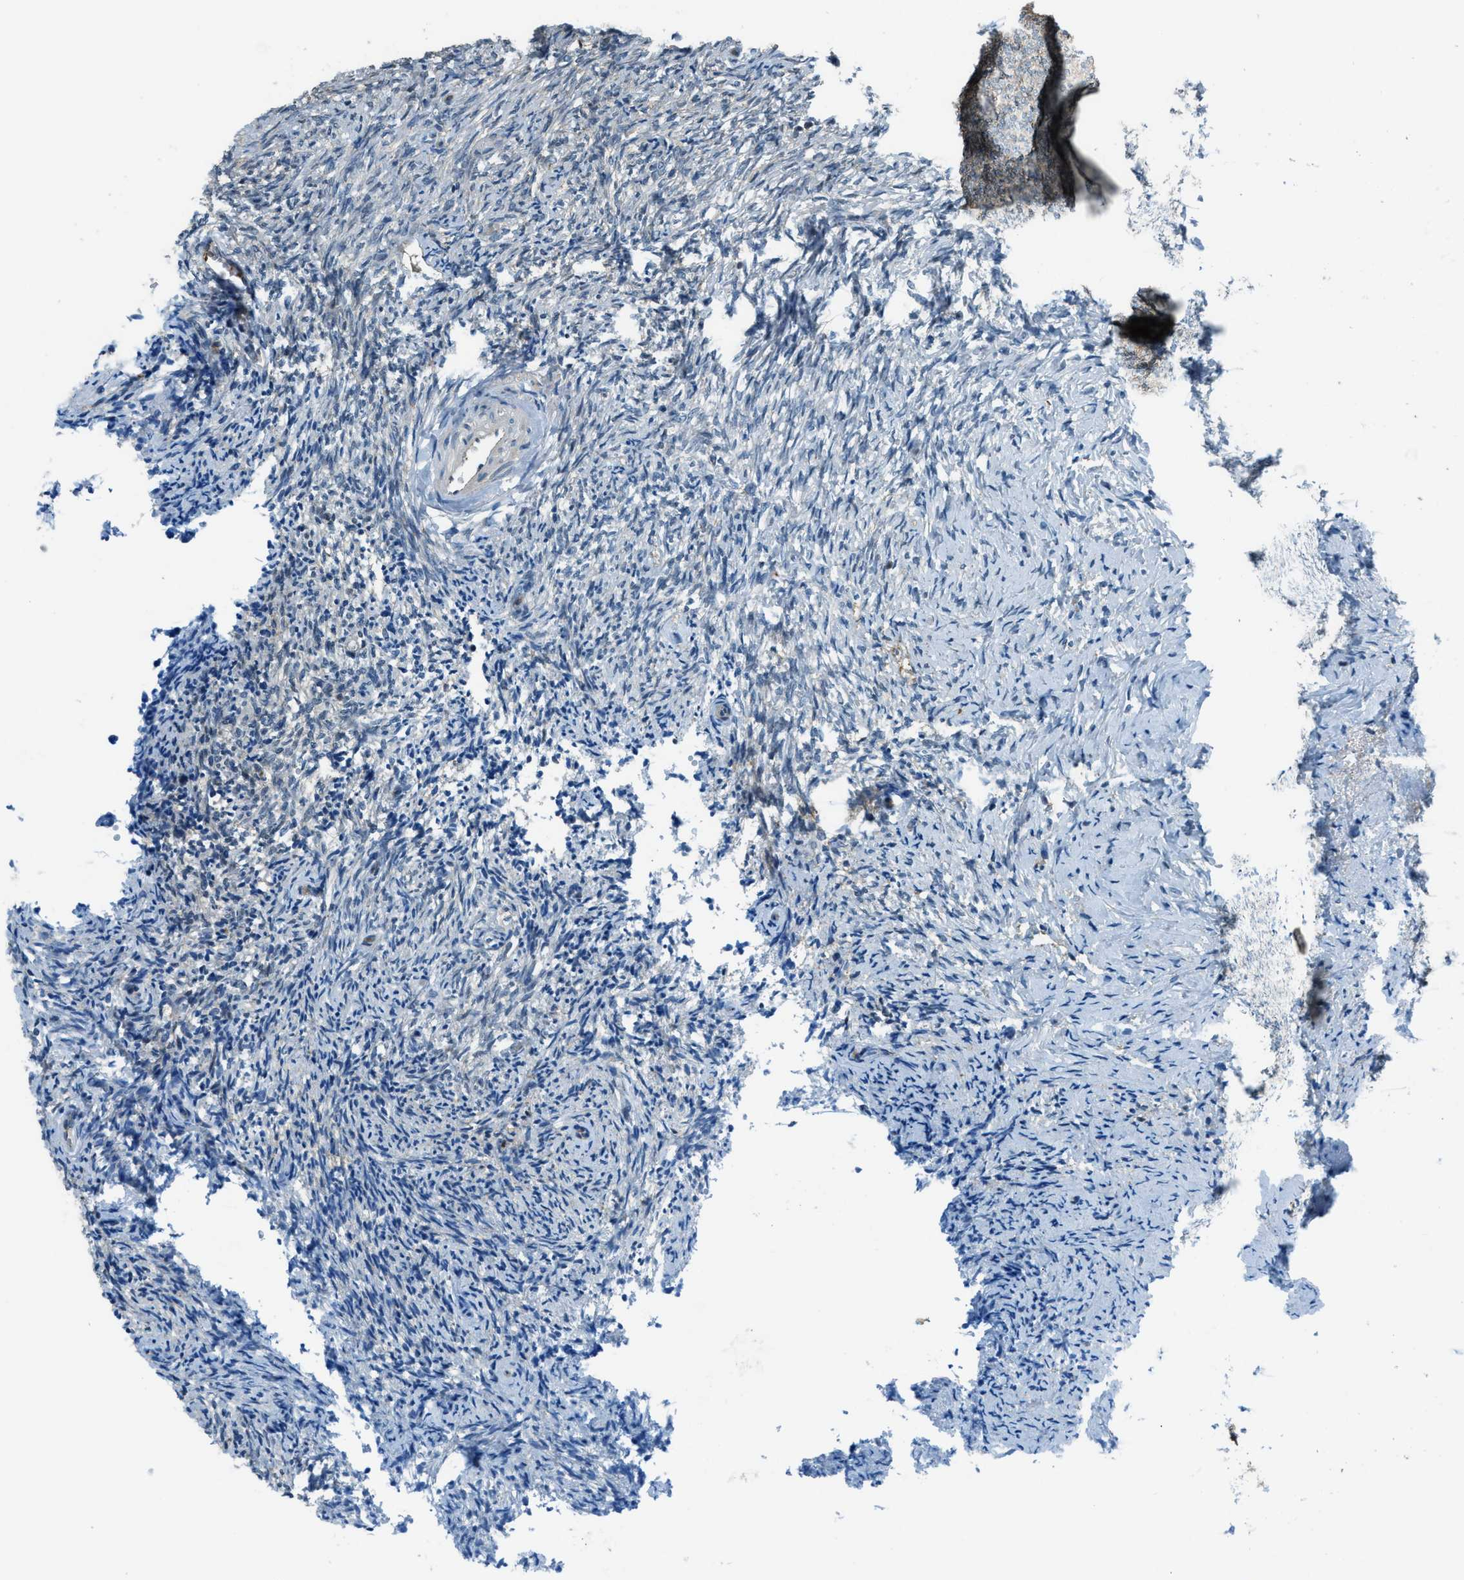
{"staining": {"intensity": "negative", "quantity": "none", "location": "none"}, "tissue": "ovary", "cell_type": "Ovarian stroma cells", "image_type": "normal", "snomed": [{"axis": "morphology", "description": "Normal tissue, NOS"}, {"axis": "topography", "description": "Ovary"}], "caption": "DAB immunohistochemical staining of unremarkable human ovary shows no significant expression in ovarian stroma cells.", "gene": "HEBP2", "patient": {"sex": "female", "age": 41}}